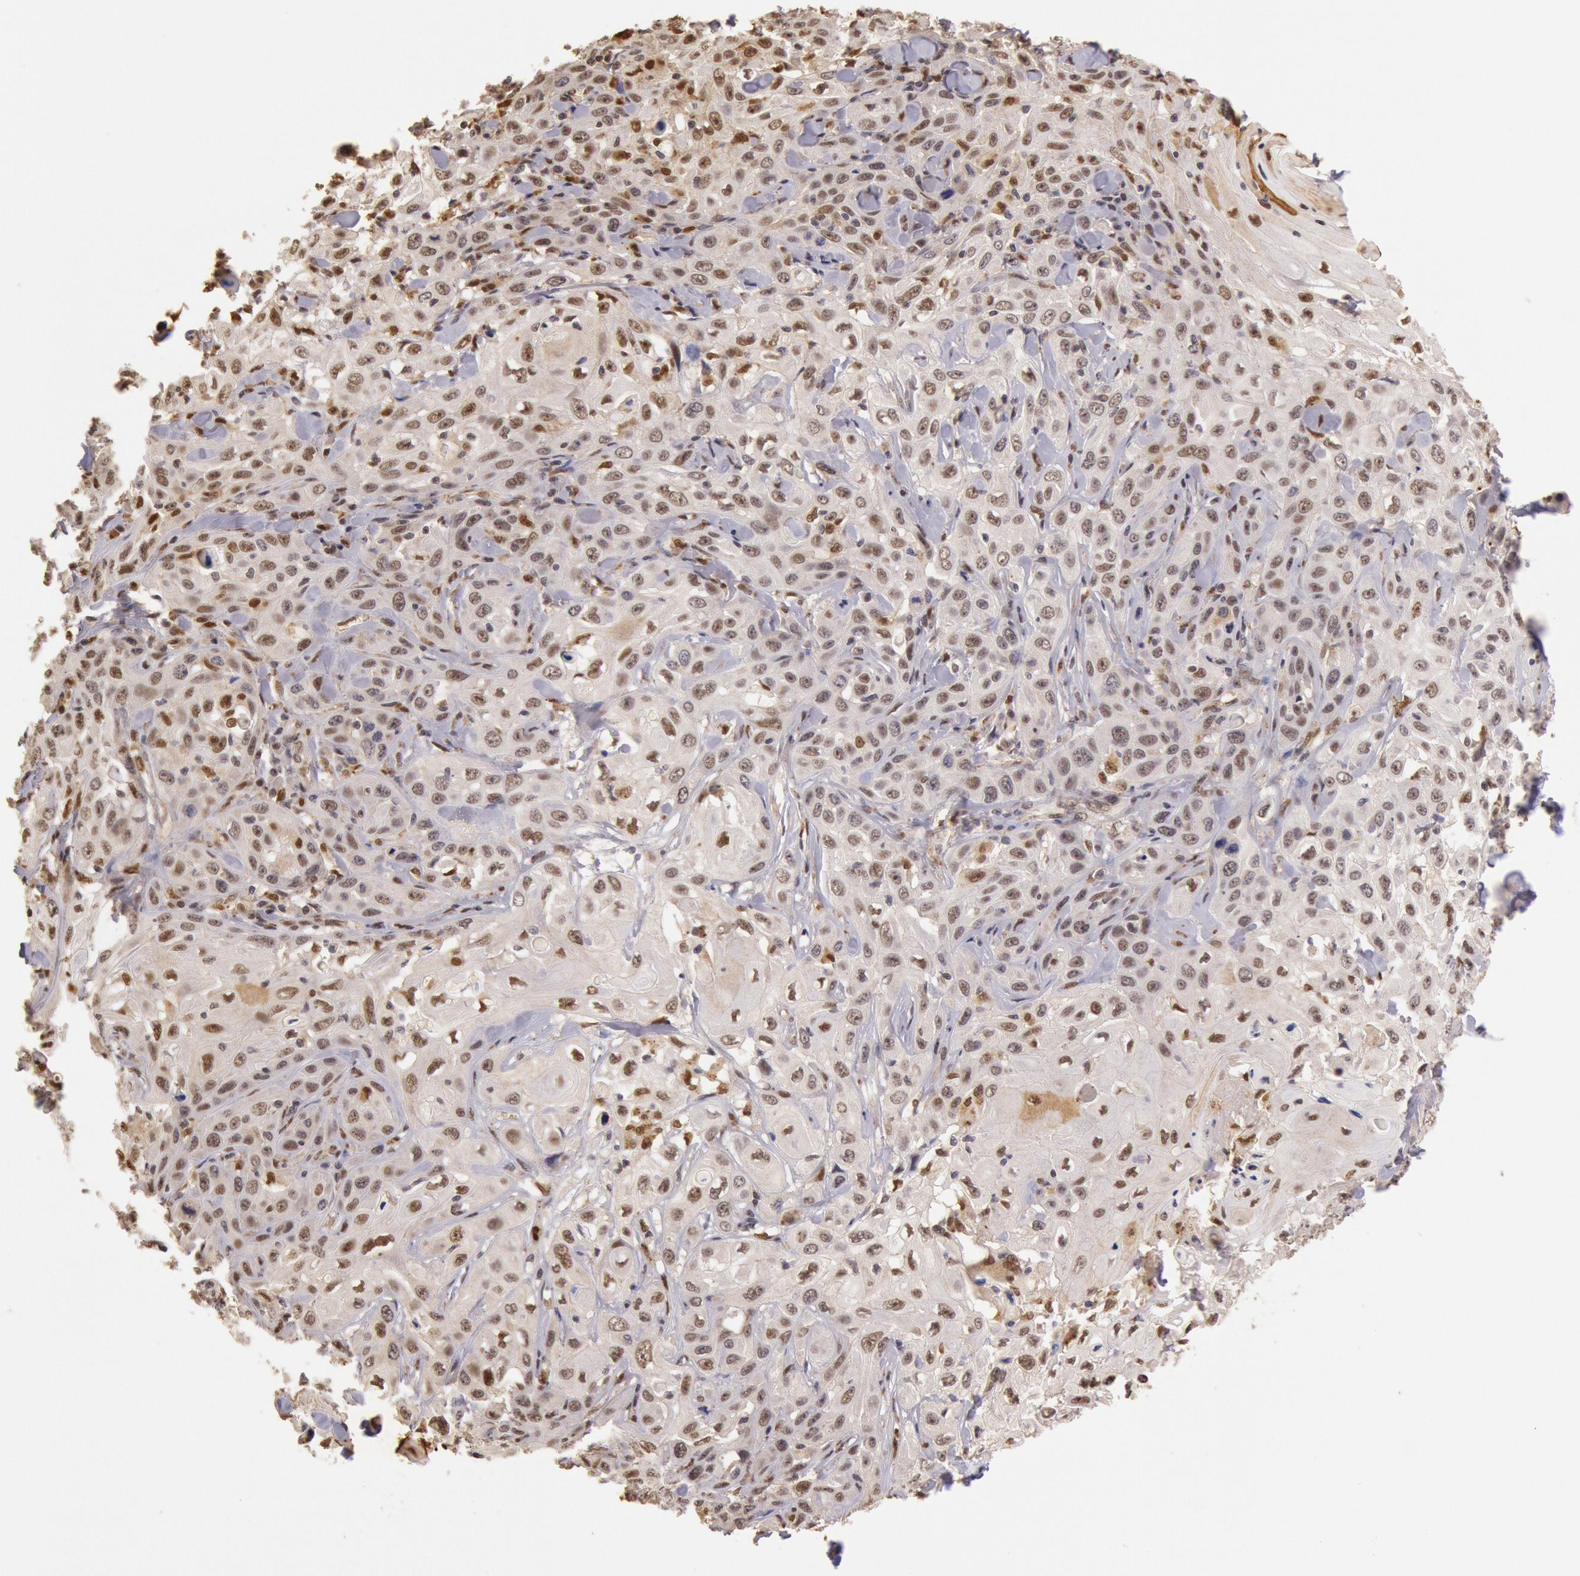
{"staining": {"intensity": "moderate", "quantity": "25%-75%", "location": "nuclear"}, "tissue": "skin cancer", "cell_type": "Tumor cells", "image_type": "cancer", "snomed": [{"axis": "morphology", "description": "Squamous cell carcinoma, NOS"}, {"axis": "topography", "description": "Skin"}], "caption": "A brown stain labels moderate nuclear expression of a protein in human skin squamous cell carcinoma tumor cells.", "gene": "LIG4", "patient": {"sex": "male", "age": 84}}